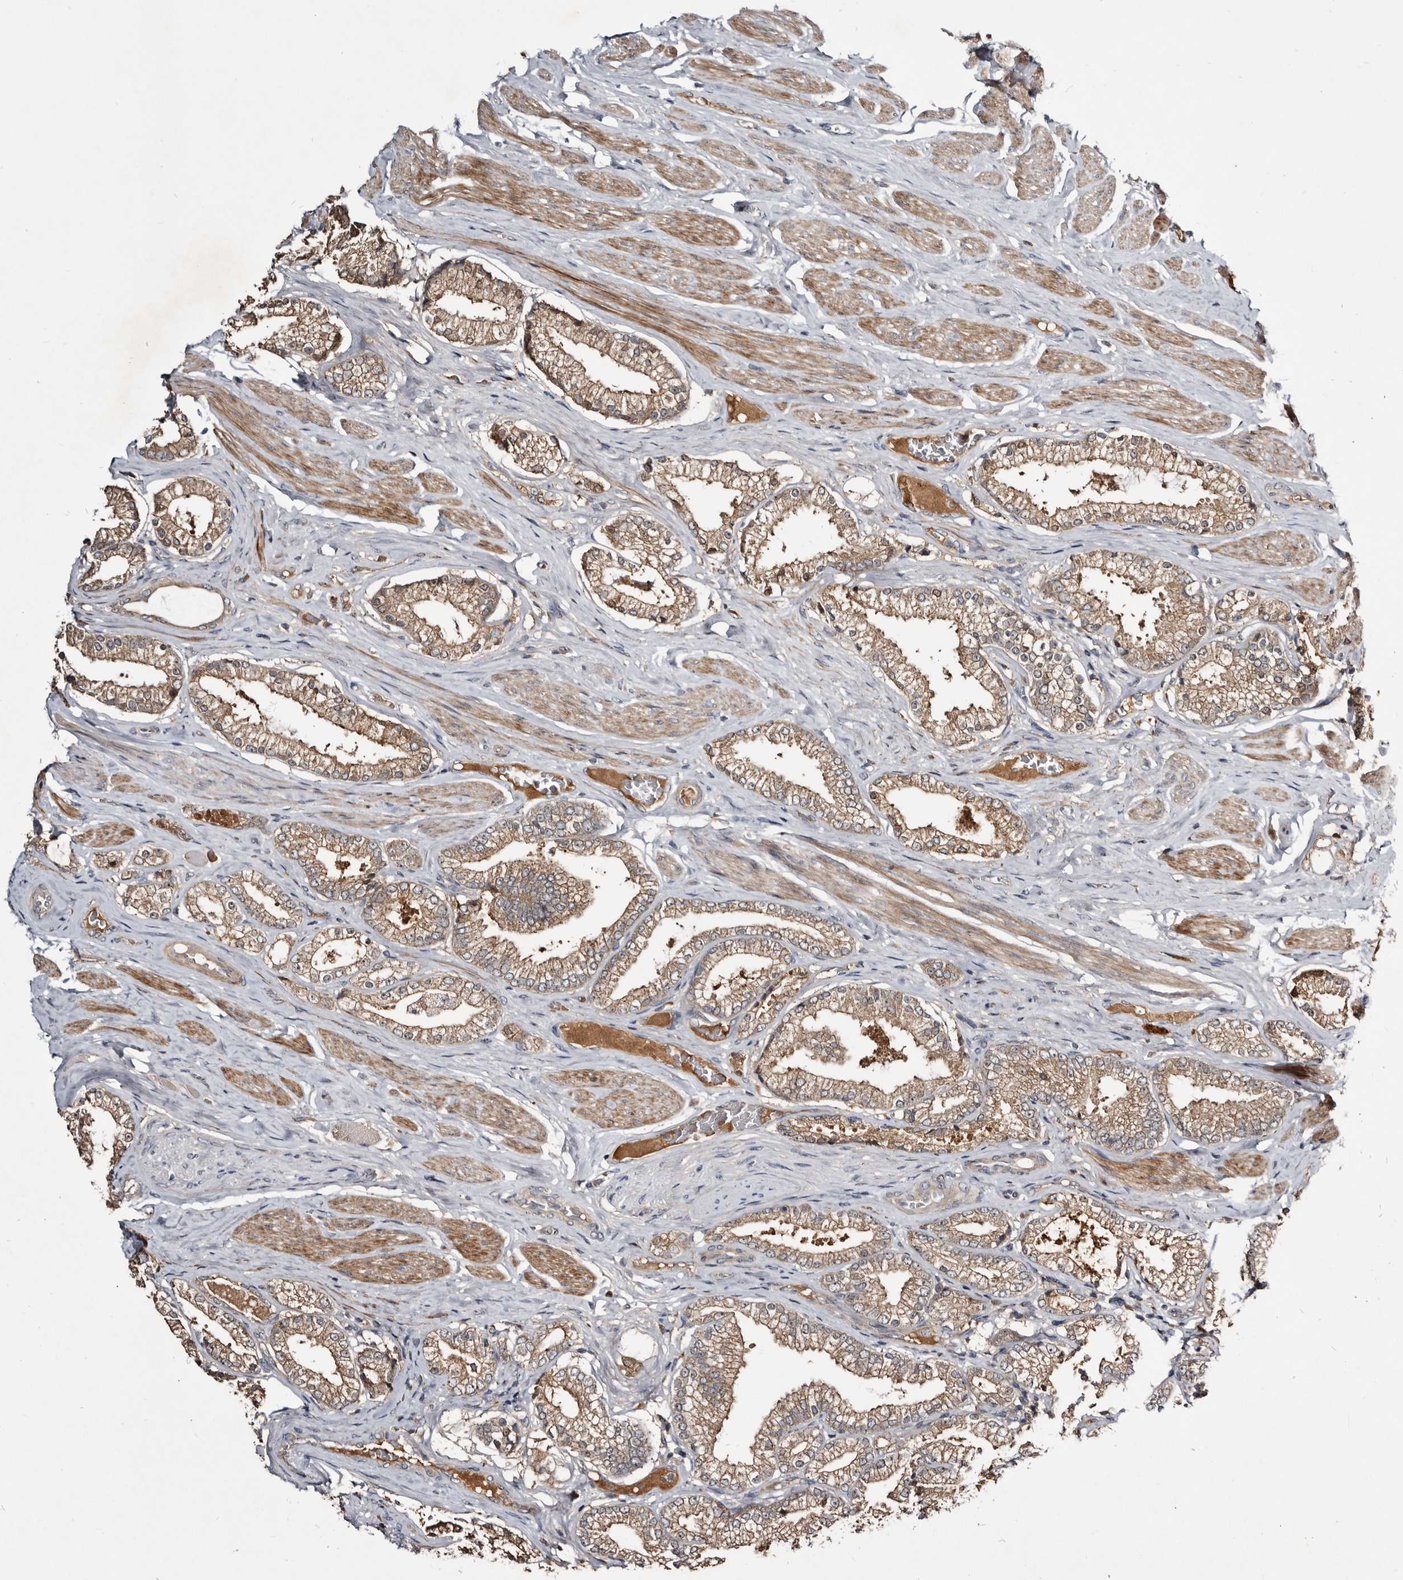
{"staining": {"intensity": "moderate", "quantity": ">75%", "location": "cytoplasmic/membranous"}, "tissue": "prostate cancer", "cell_type": "Tumor cells", "image_type": "cancer", "snomed": [{"axis": "morphology", "description": "Adenocarcinoma, Low grade"}, {"axis": "topography", "description": "Prostate"}], "caption": "Moderate cytoplasmic/membranous staining for a protein is appreciated in about >75% of tumor cells of adenocarcinoma (low-grade) (prostate) using IHC.", "gene": "TTC39A", "patient": {"sex": "male", "age": 71}}